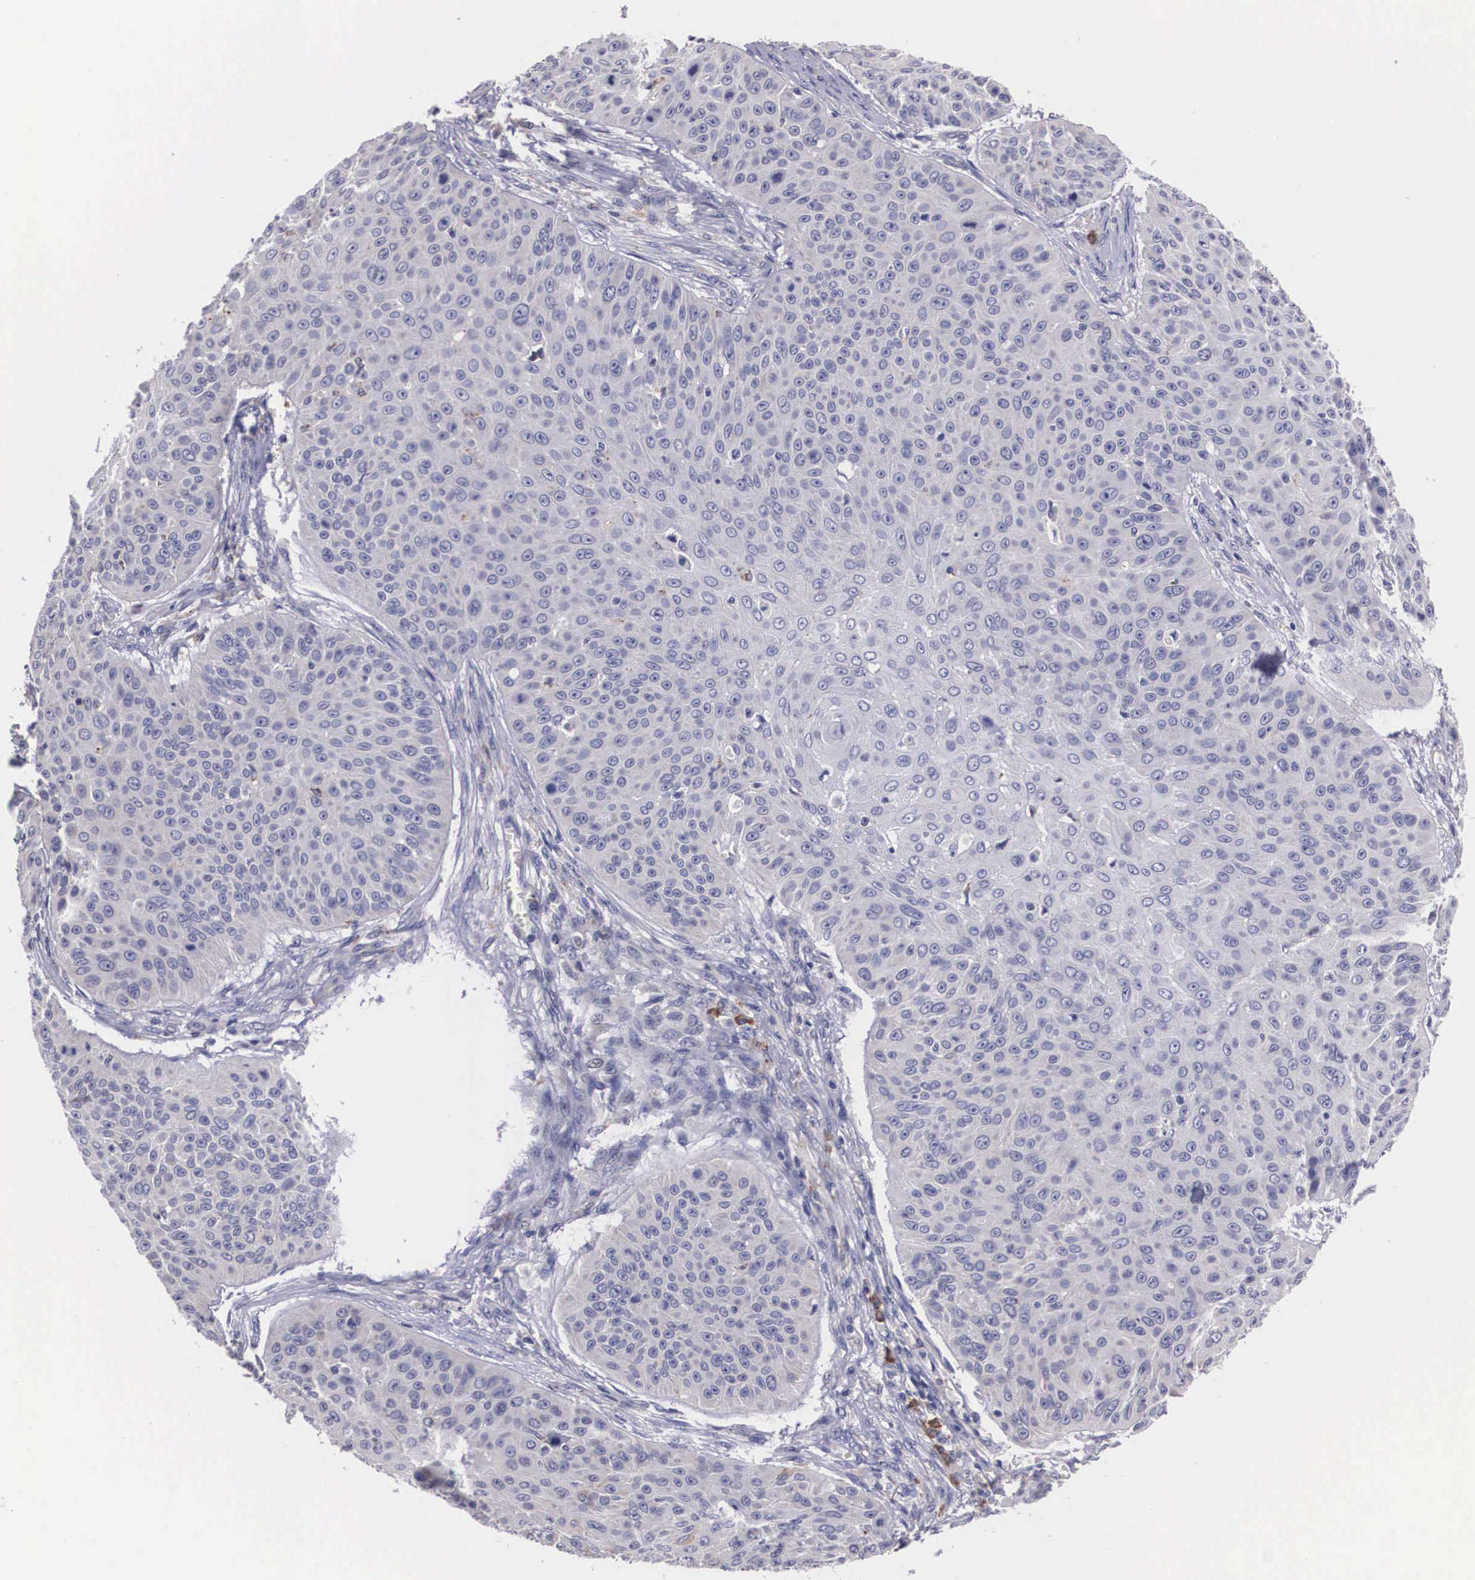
{"staining": {"intensity": "negative", "quantity": "none", "location": "none"}, "tissue": "skin cancer", "cell_type": "Tumor cells", "image_type": "cancer", "snomed": [{"axis": "morphology", "description": "Squamous cell carcinoma, NOS"}, {"axis": "topography", "description": "Skin"}], "caption": "IHC of skin cancer reveals no expression in tumor cells. (DAB immunohistochemistry (IHC) visualized using brightfield microscopy, high magnification).", "gene": "CRELD2", "patient": {"sex": "male", "age": 82}}